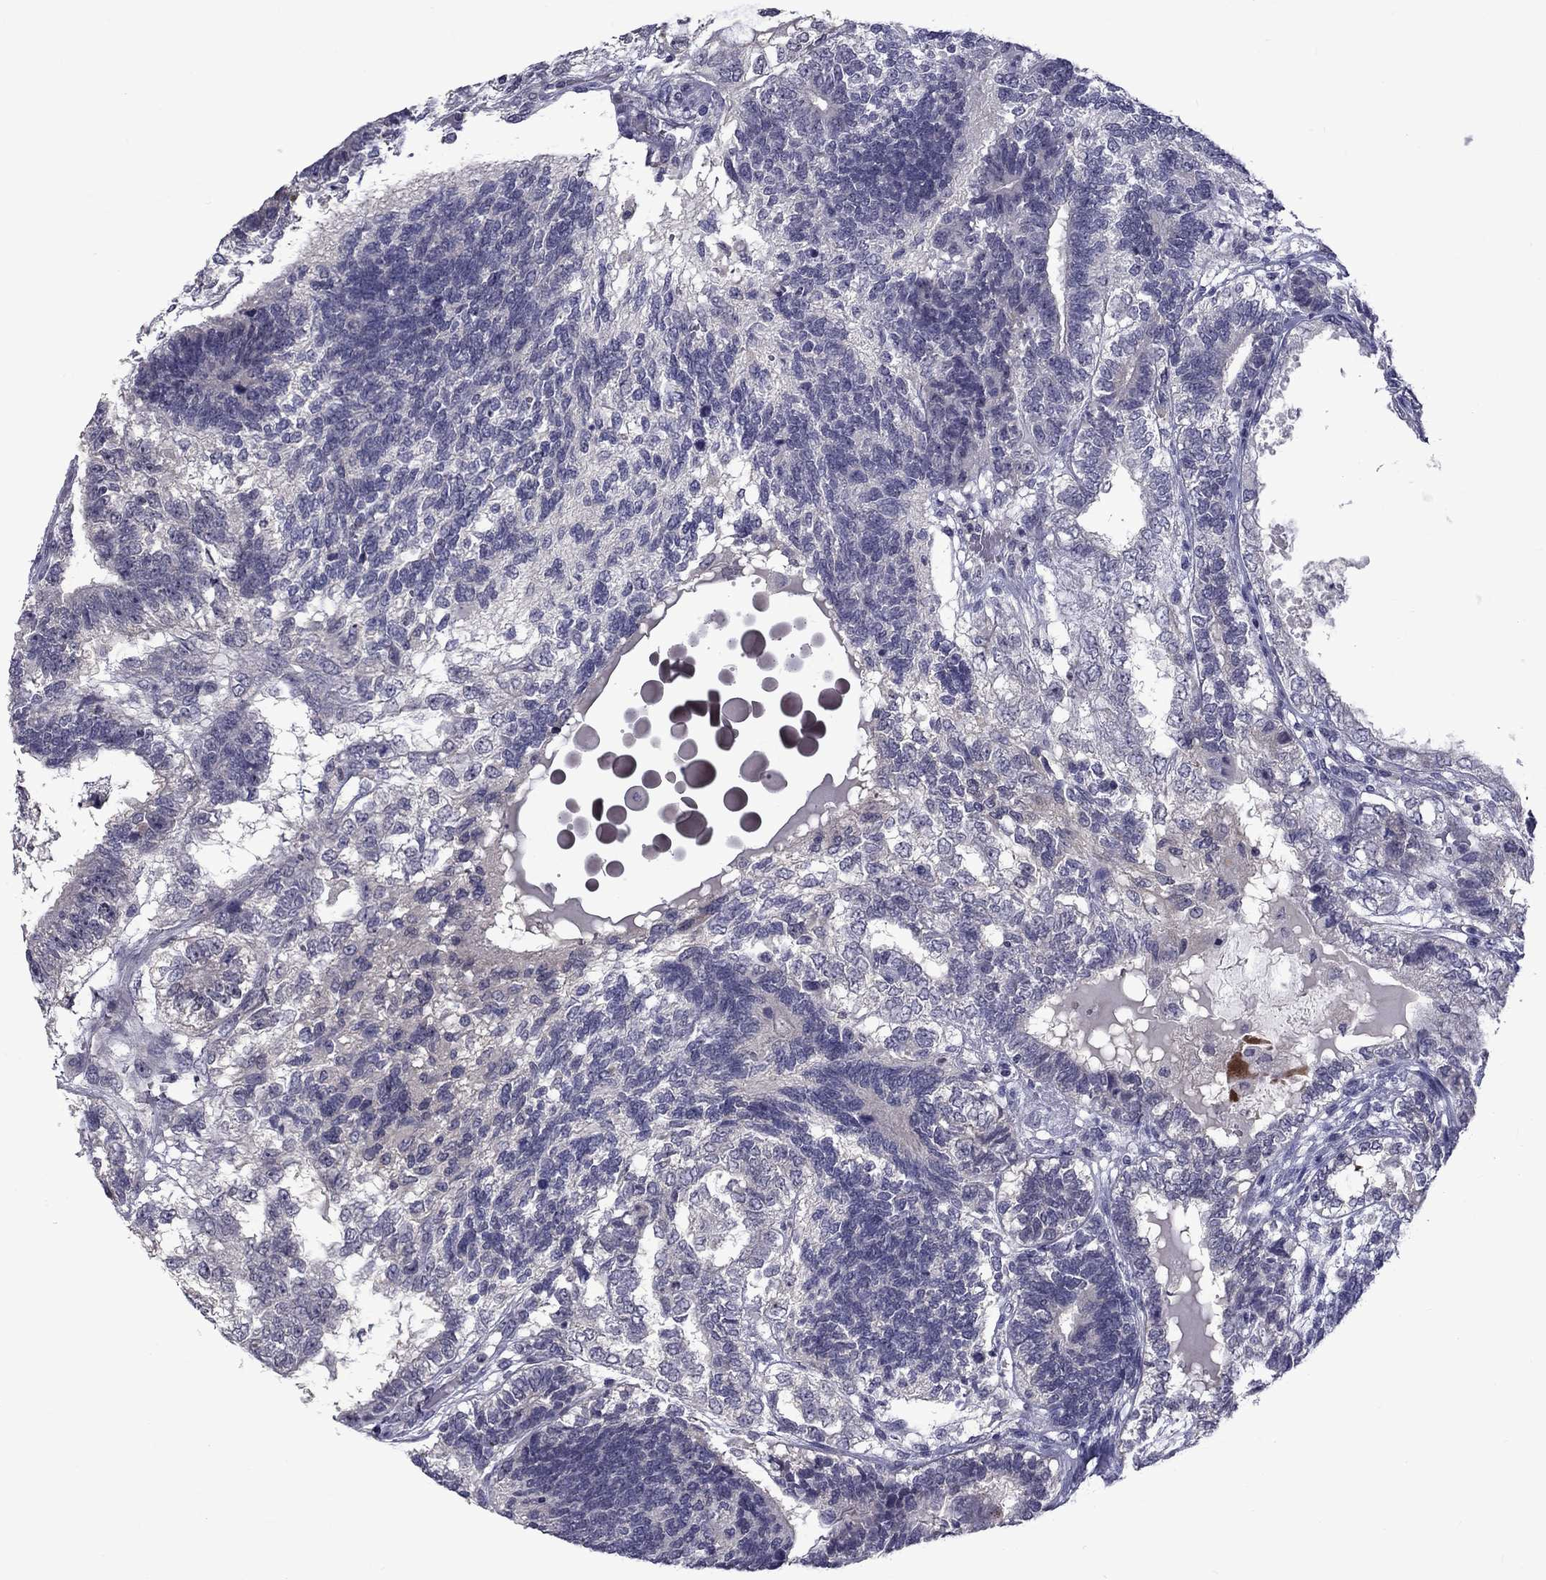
{"staining": {"intensity": "negative", "quantity": "none", "location": "none"}, "tissue": "testis cancer", "cell_type": "Tumor cells", "image_type": "cancer", "snomed": [{"axis": "morphology", "description": "Seminoma, NOS"}, {"axis": "morphology", "description": "Carcinoma, Embryonal, NOS"}, {"axis": "topography", "description": "Testis"}], "caption": "Immunohistochemistry (IHC) histopathology image of testis seminoma stained for a protein (brown), which displays no expression in tumor cells.", "gene": "SNTA1", "patient": {"sex": "male", "age": 41}}